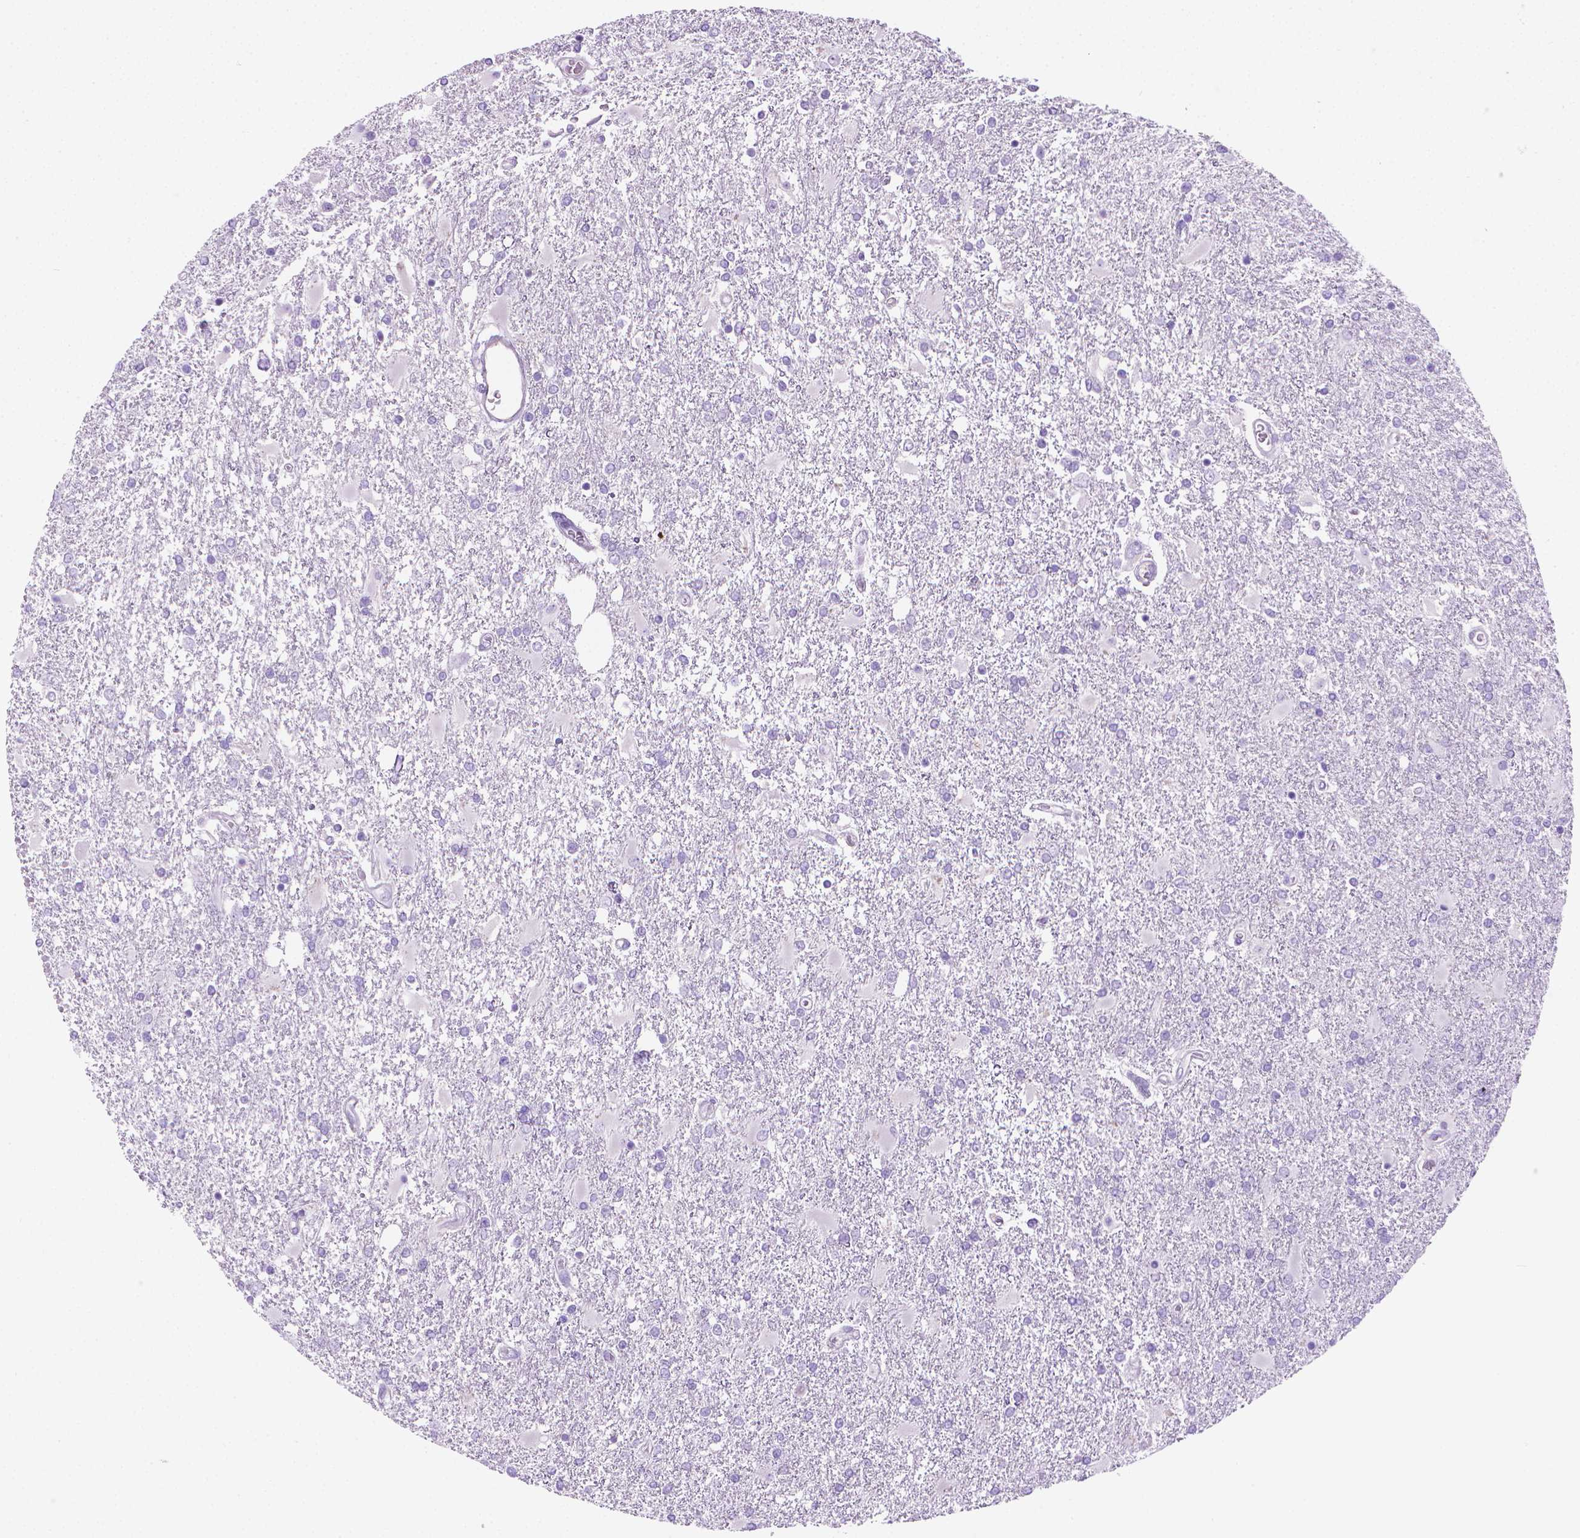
{"staining": {"intensity": "negative", "quantity": "none", "location": "none"}, "tissue": "glioma", "cell_type": "Tumor cells", "image_type": "cancer", "snomed": [{"axis": "morphology", "description": "Glioma, malignant, High grade"}, {"axis": "topography", "description": "Cerebral cortex"}], "caption": "Protein analysis of malignant high-grade glioma shows no significant positivity in tumor cells. The staining was performed using DAB to visualize the protein expression in brown, while the nuclei were stained in blue with hematoxylin (Magnification: 20x).", "gene": "FASN", "patient": {"sex": "male", "age": 79}}